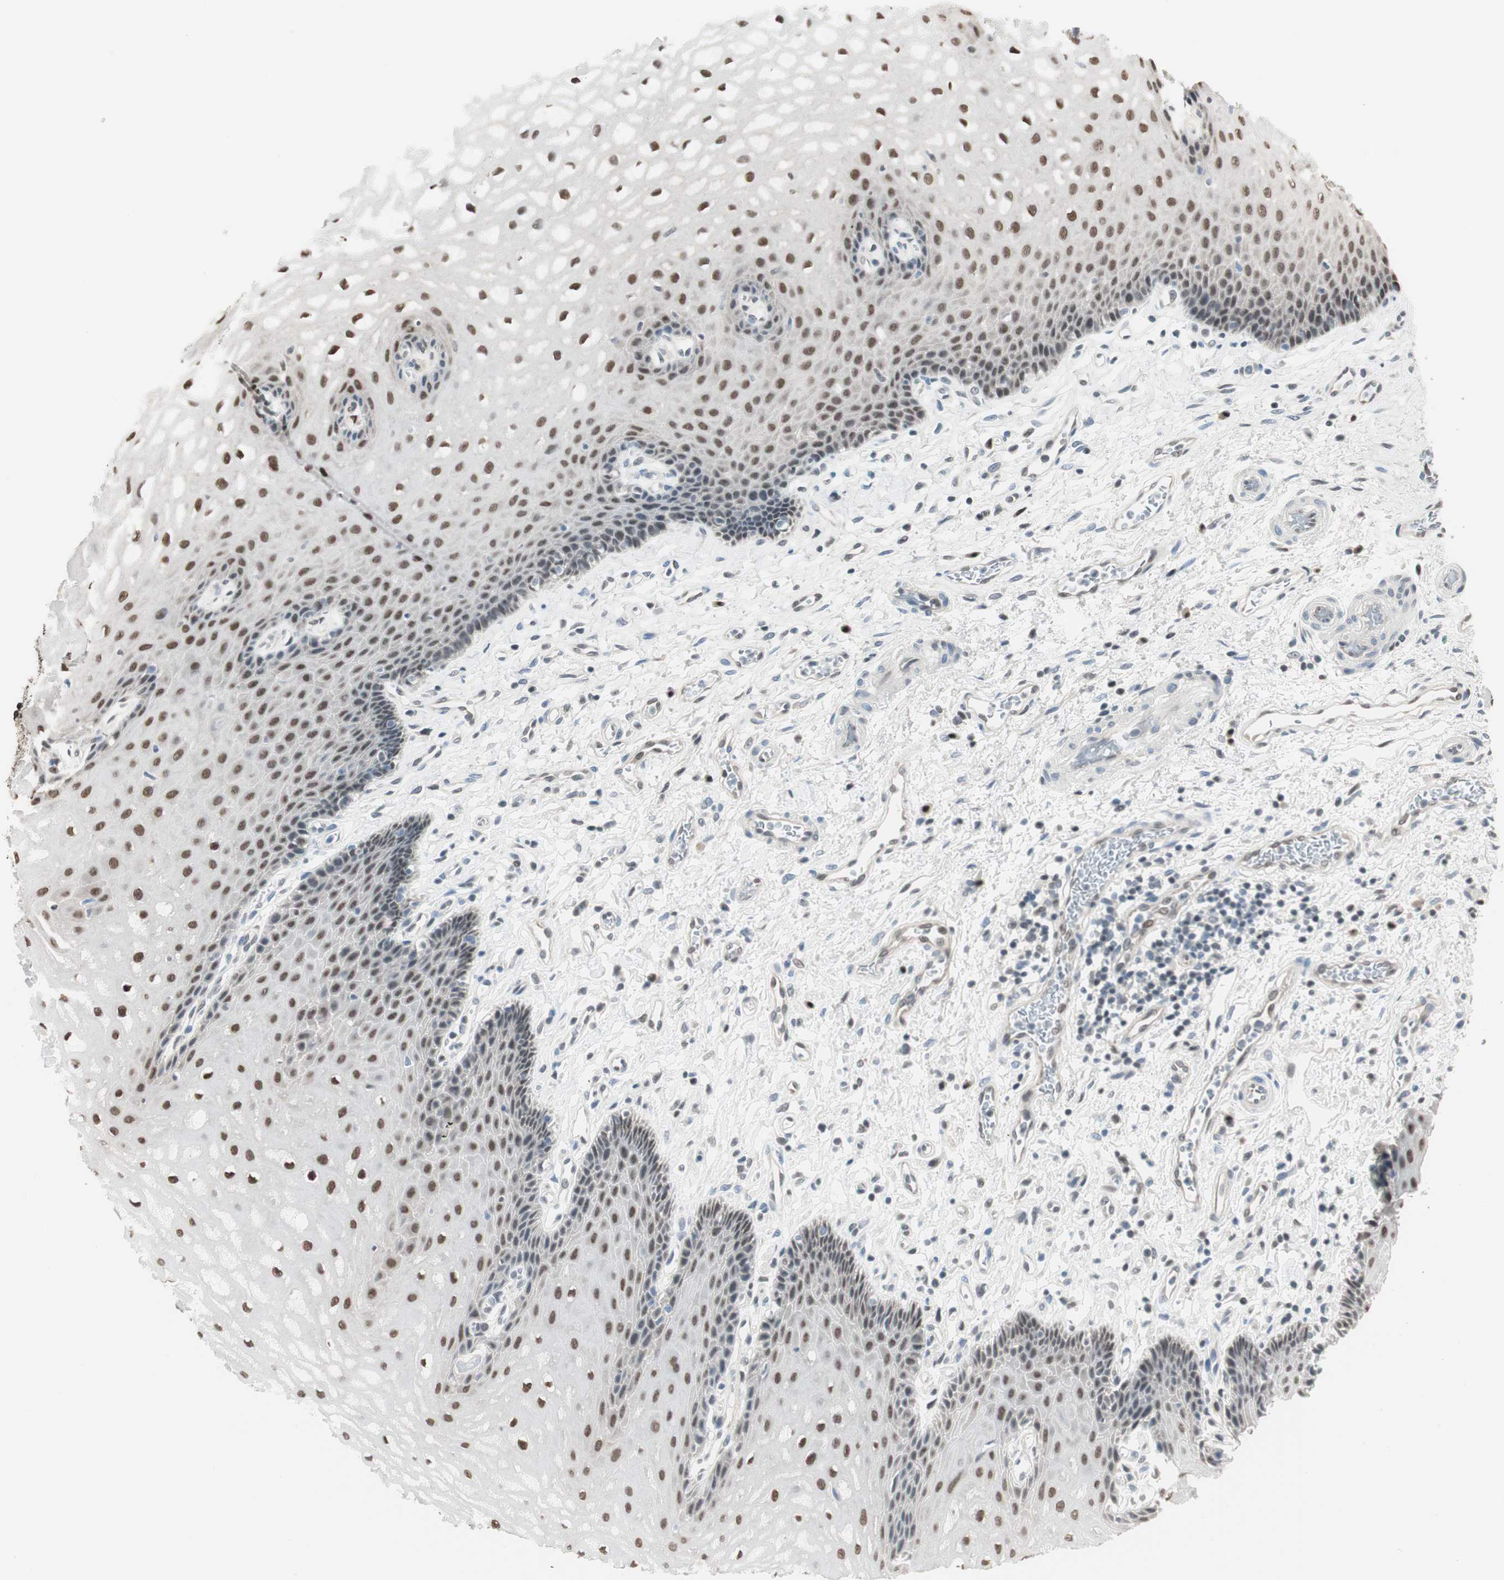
{"staining": {"intensity": "strong", "quantity": ">75%", "location": "nuclear"}, "tissue": "esophagus", "cell_type": "Squamous epithelial cells", "image_type": "normal", "snomed": [{"axis": "morphology", "description": "Normal tissue, NOS"}, {"axis": "topography", "description": "Esophagus"}], "caption": "A brown stain shows strong nuclear expression of a protein in squamous epithelial cells of benign human esophagus. Immunohistochemistry (ihc) stains the protein in brown and the nuclei are stained blue.", "gene": "LONP2", "patient": {"sex": "male", "age": 54}}